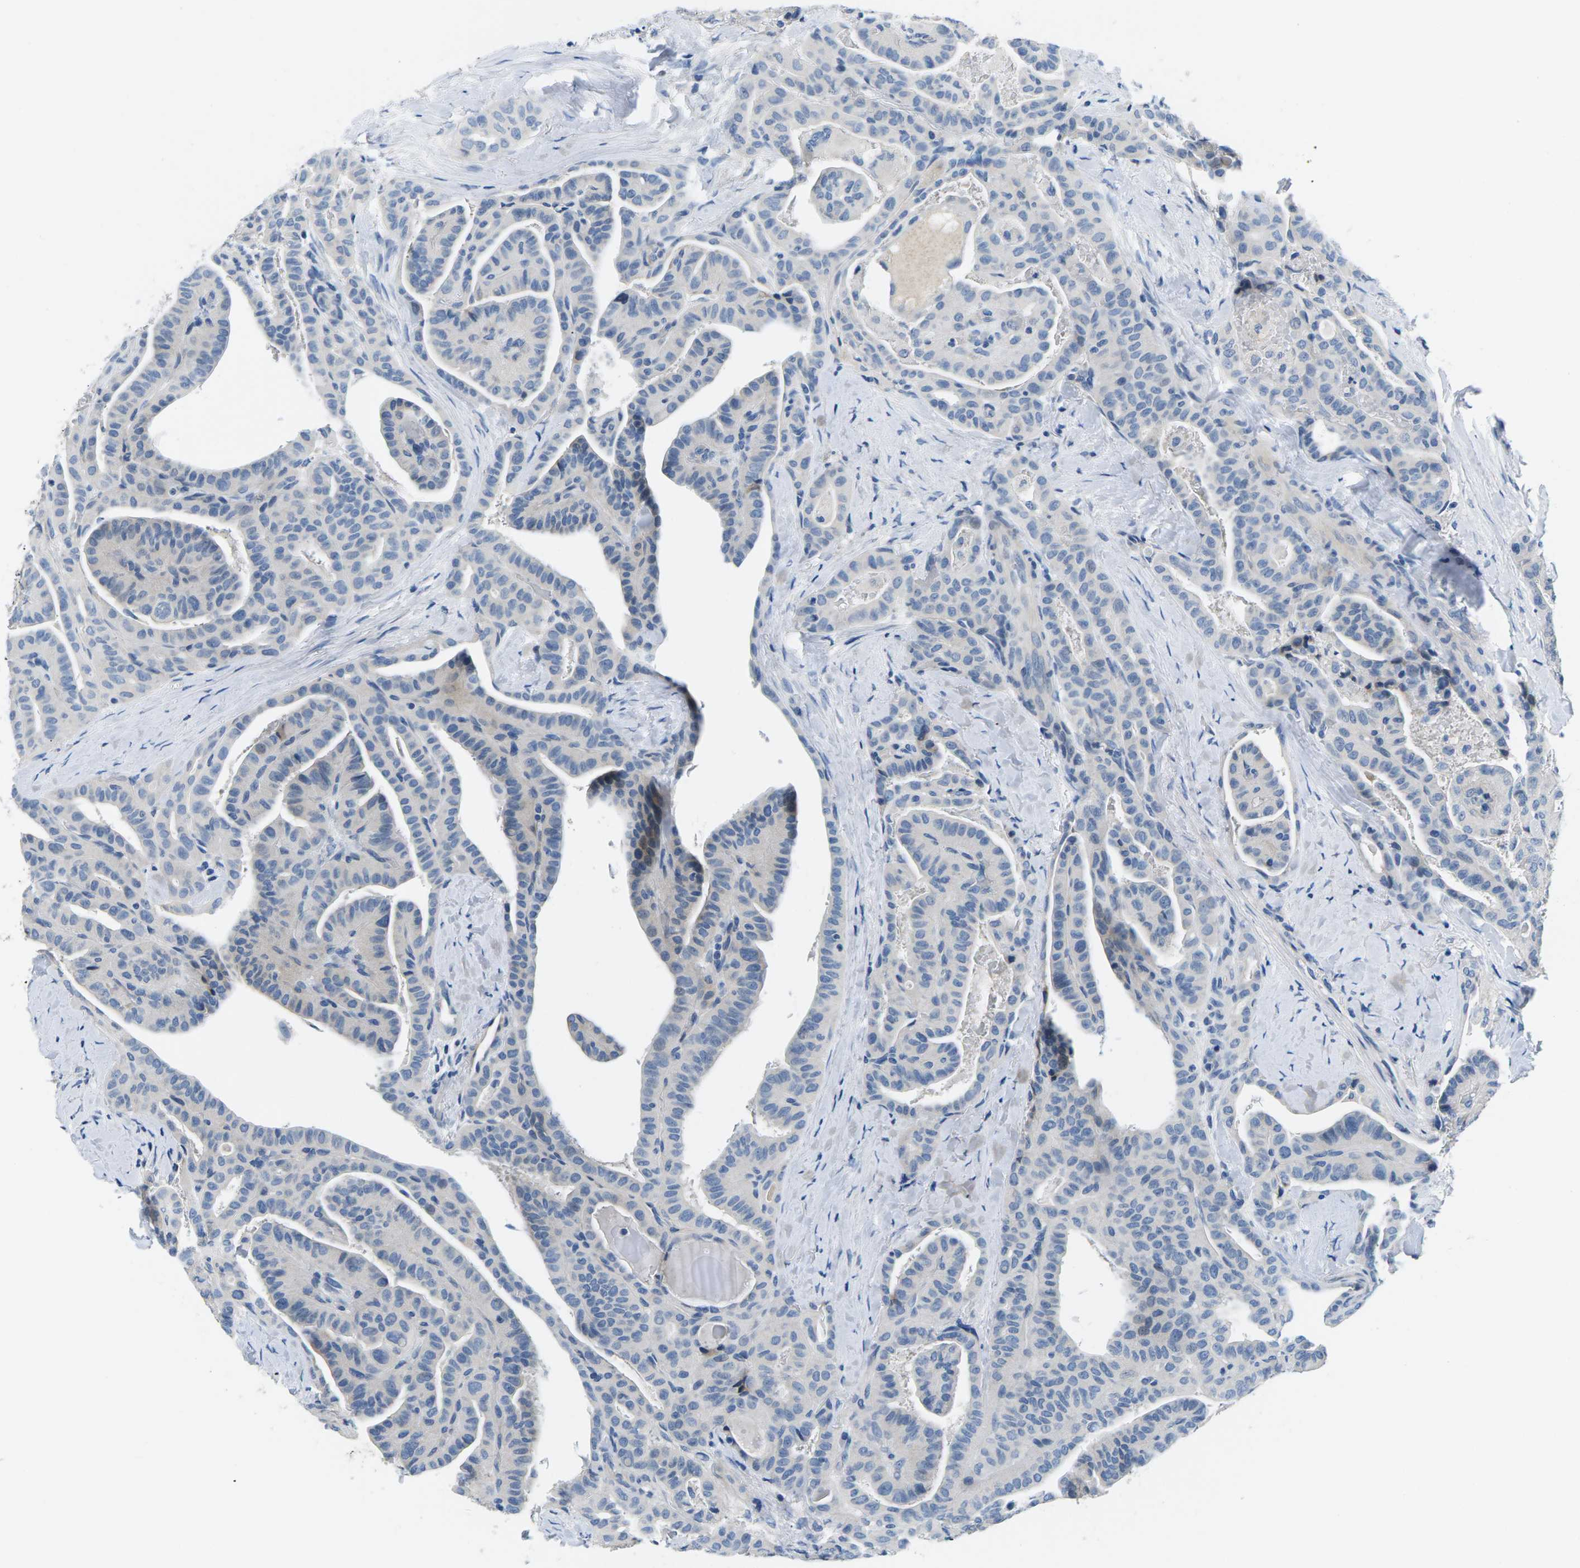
{"staining": {"intensity": "negative", "quantity": "none", "location": "none"}, "tissue": "thyroid cancer", "cell_type": "Tumor cells", "image_type": "cancer", "snomed": [{"axis": "morphology", "description": "Papillary adenocarcinoma, NOS"}, {"axis": "topography", "description": "Thyroid gland"}], "caption": "There is no significant staining in tumor cells of thyroid papillary adenocarcinoma.", "gene": "TSPAN2", "patient": {"sex": "male", "age": 77}}